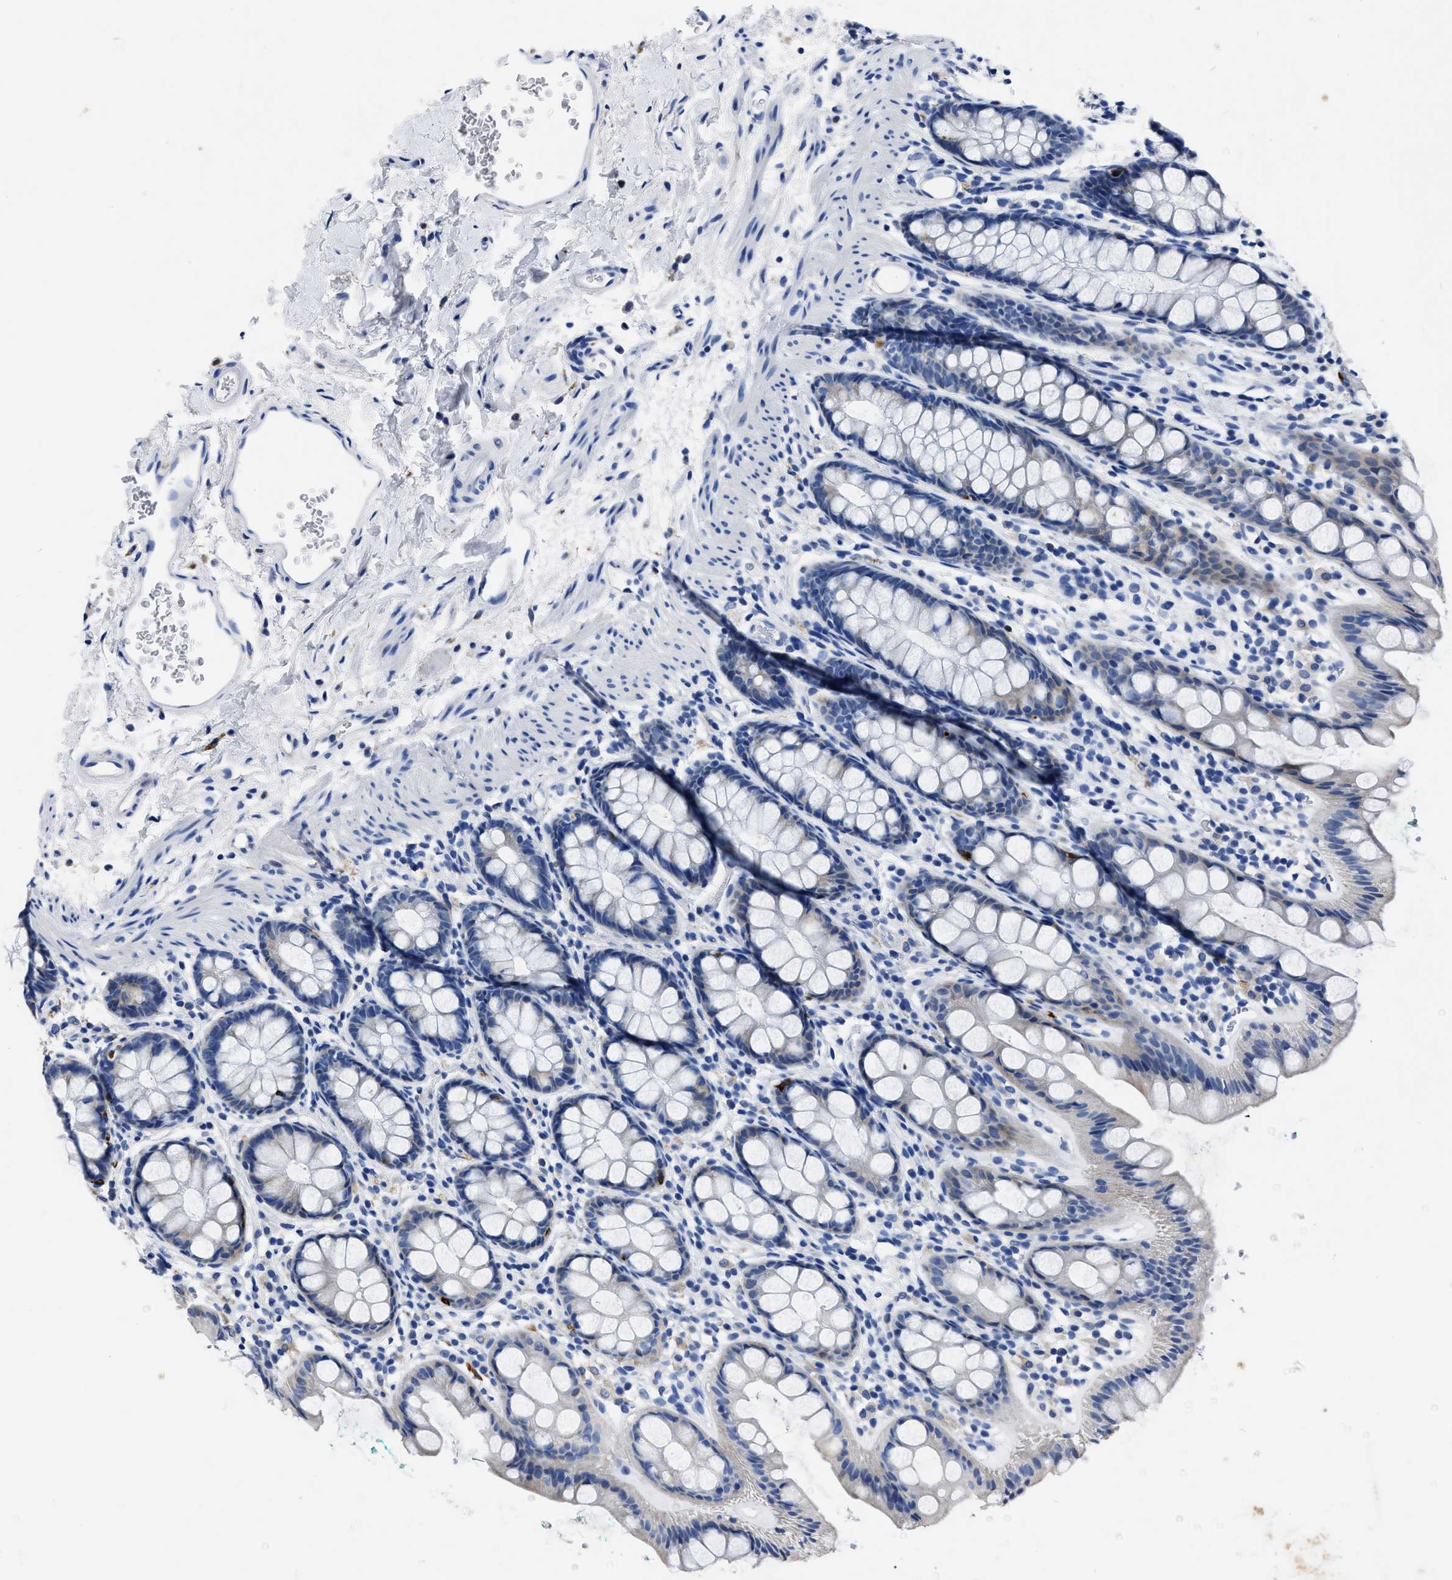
{"staining": {"intensity": "negative", "quantity": "none", "location": "none"}, "tissue": "rectum", "cell_type": "Glandular cells", "image_type": "normal", "snomed": [{"axis": "morphology", "description": "Normal tissue, NOS"}, {"axis": "topography", "description": "Rectum"}], "caption": "Protein analysis of benign rectum shows no significant expression in glandular cells. The staining is performed using DAB (3,3'-diaminobenzidine) brown chromogen with nuclei counter-stained in using hematoxylin.", "gene": "OR10G3", "patient": {"sex": "female", "age": 65}}